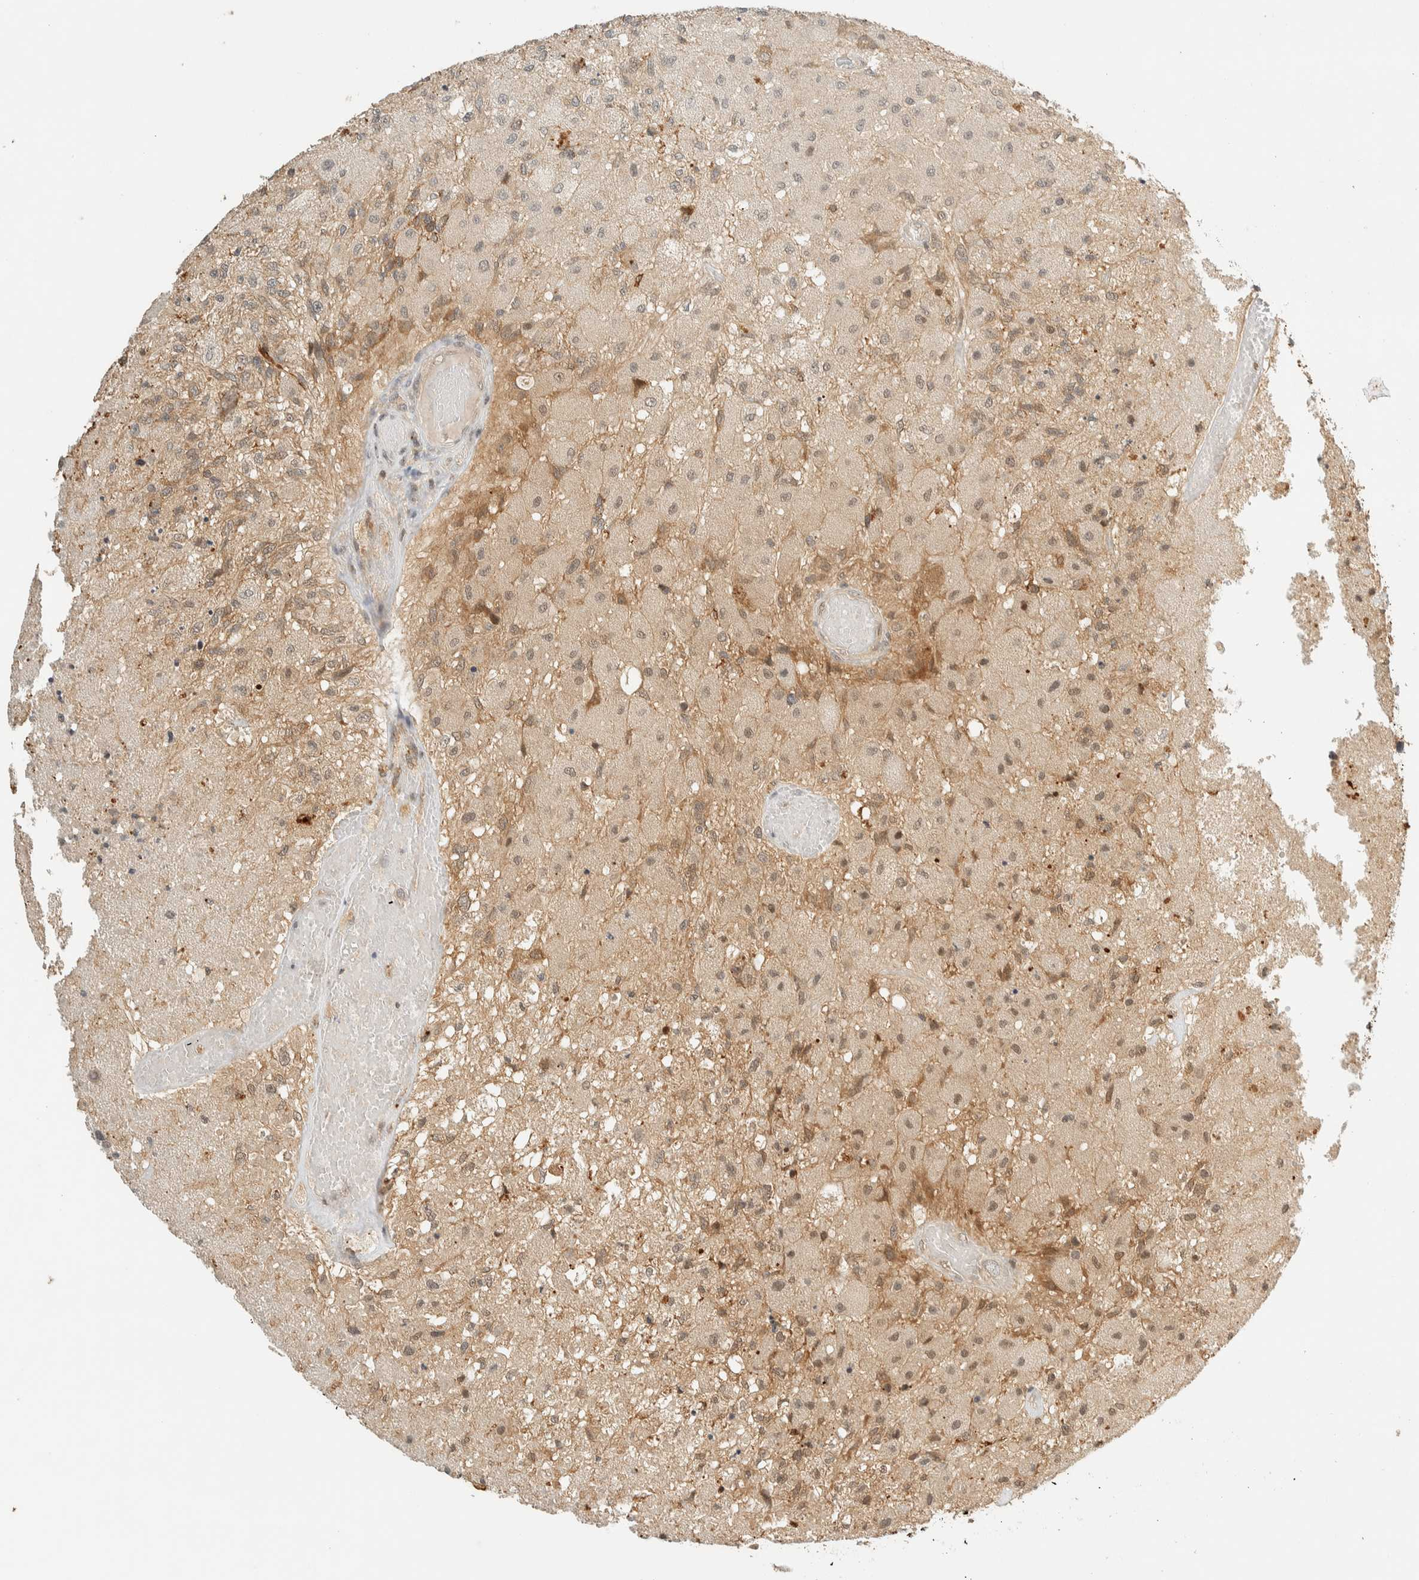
{"staining": {"intensity": "weak", "quantity": "<25%", "location": "cytoplasmic/membranous,nuclear"}, "tissue": "glioma", "cell_type": "Tumor cells", "image_type": "cancer", "snomed": [{"axis": "morphology", "description": "Normal tissue, NOS"}, {"axis": "morphology", "description": "Glioma, malignant, High grade"}, {"axis": "topography", "description": "Cerebral cortex"}], "caption": "Immunohistochemistry (IHC) histopathology image of high-grade glioma (malignant) stained for a protein (brown), which displays no positivity in tumor cells.", "gene": "KIFAP3", "patient": {"sex": "male", "age": 77}}